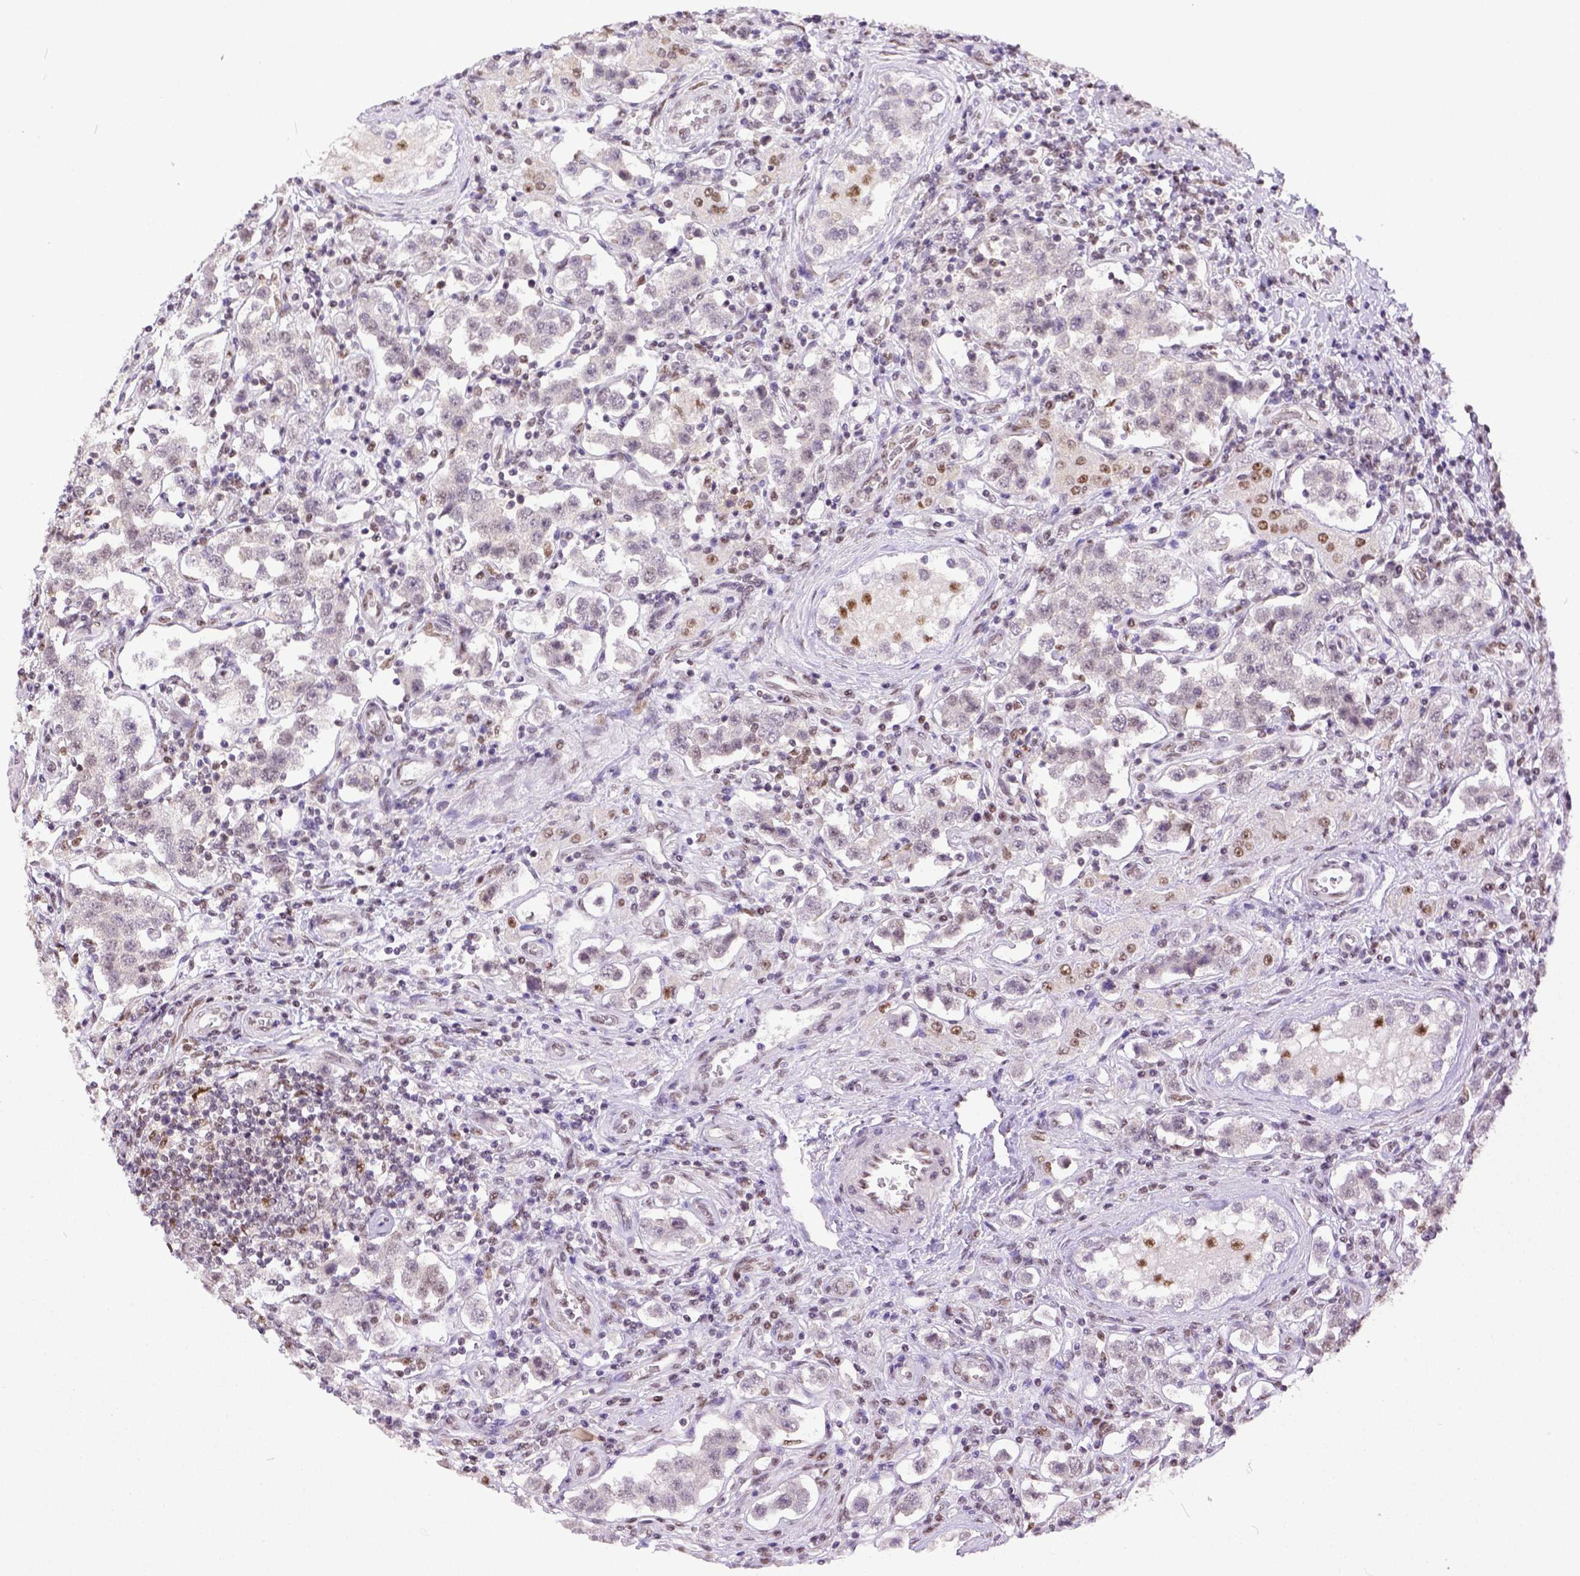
{"staining": {"intensity": "weak", "quantity": "<25%", "location": "nuclear"}, "tissue": "testis cancer", "cell_type": "Tumor cells", "image_type": "cancer", "snomed": [{"axis": "morphology", "description": "Seminoma, NOS"}, {"axis": "topography", "description": "Testis"}], "caption": "Immunohistochemistry of human testis seminoma shows no expression in tumor cells. The staining was performed using DAB (3,3'-diaminobenzidine) to visualize the protein expression in brown, while the nuclei were stained in blue with hematoxylin (Magnification: 20x).", "gene": "ERCC1", "patient": {"sex": "male", "age": 37}}